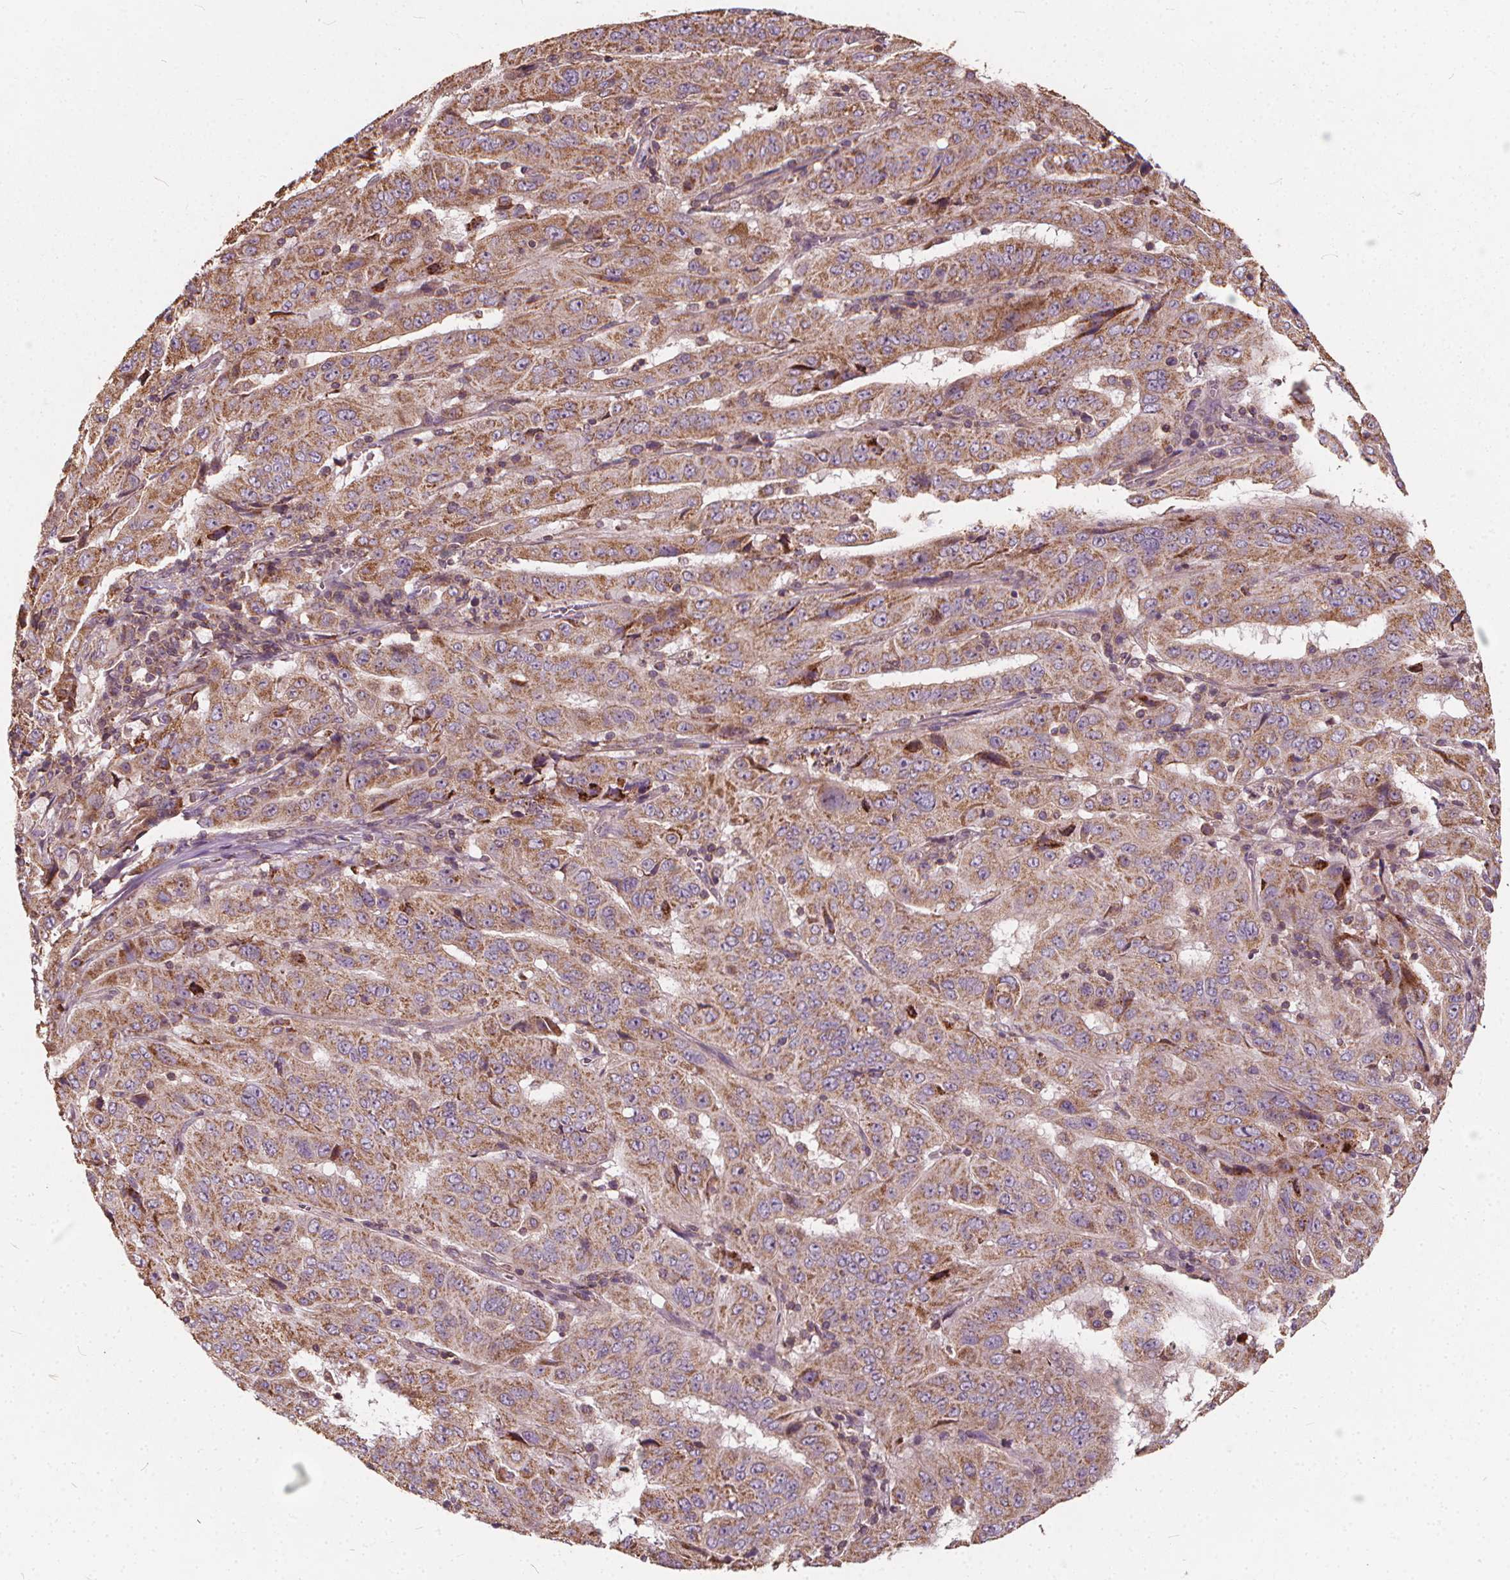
{"staining": {"intensity": "moderate", "quantity": ">75%", "location": "cytoplasmic/membranous"}, "tissue": "pancreatic cancer", "cell_type": "Tumor cells", "image_type": "cancer", "snomed": [{"axis": "morphology", "description": "Adenocarcinoma, NOS"}, {"axis": "topography", "description": "Pancreas"}], "caption": "A photomicrograph of adenocarcinoma (pancreatic) stained for a protein displays moderate cytoplasmic/membranous brown staining in tumor cells.", "gene": "ORAI2", "patient": {"sex": "male", "age": 63}}